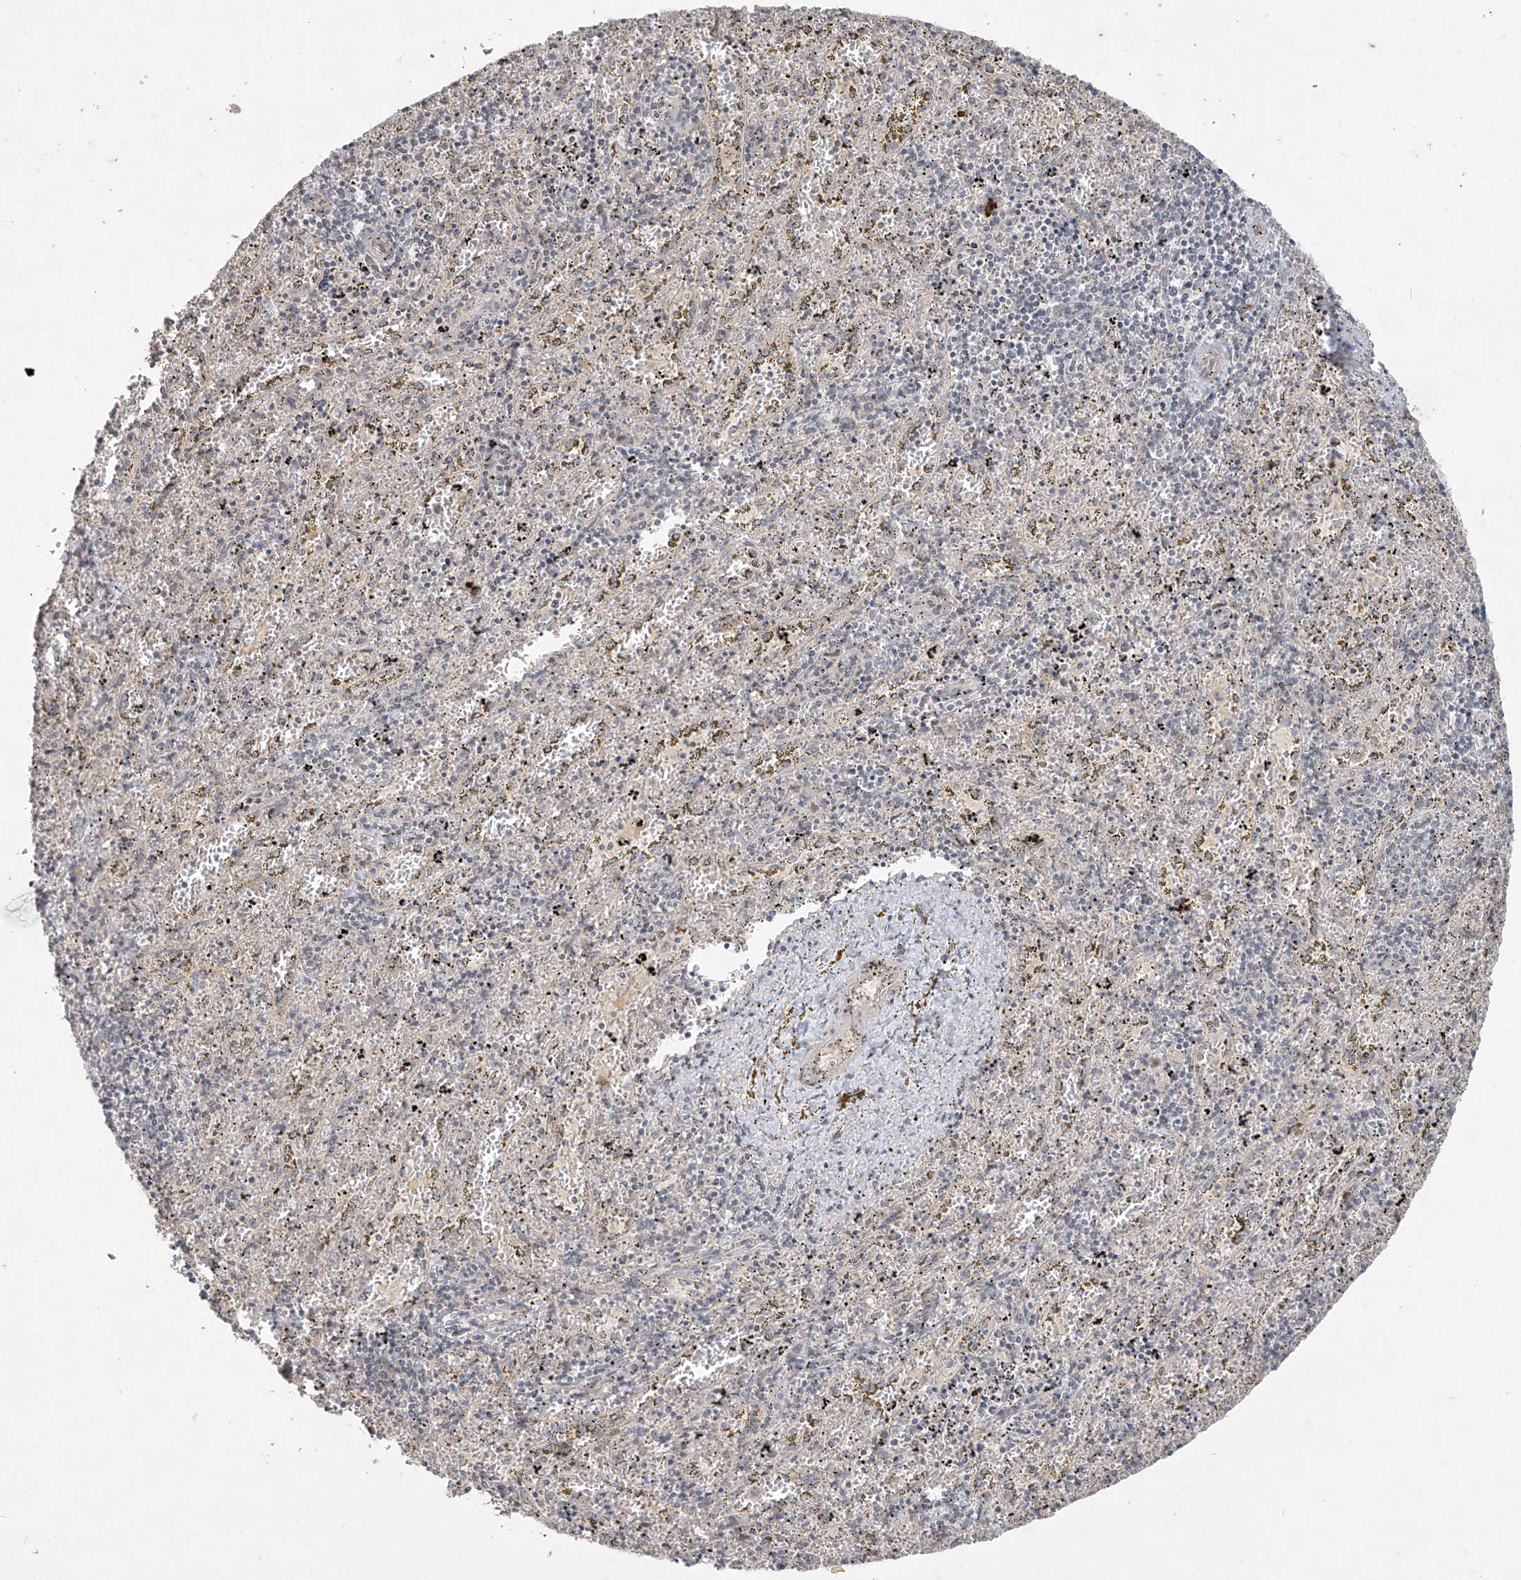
{"staining": {"intensity": "negative", "quantity": "none", "location": "none"}, "tissue": "spleen", "cell_type": "Cells in red pulp", "image_type": "normal", "snomed": [{"axis": "morphology", "description": "Normal tissue, NOS"}, {"axis": "topography", "description": "Spleen"}], "caption": "An immunohistochemistry (IHC) image of unremarkable spleen is shown. There is no staining in cells in red pulp of spleen. (Brightfield microscopy of DAB immunohistochemistry at high magnification).", "gene": "DGKQ", "patient": {"sex": "male", "age": 11}}